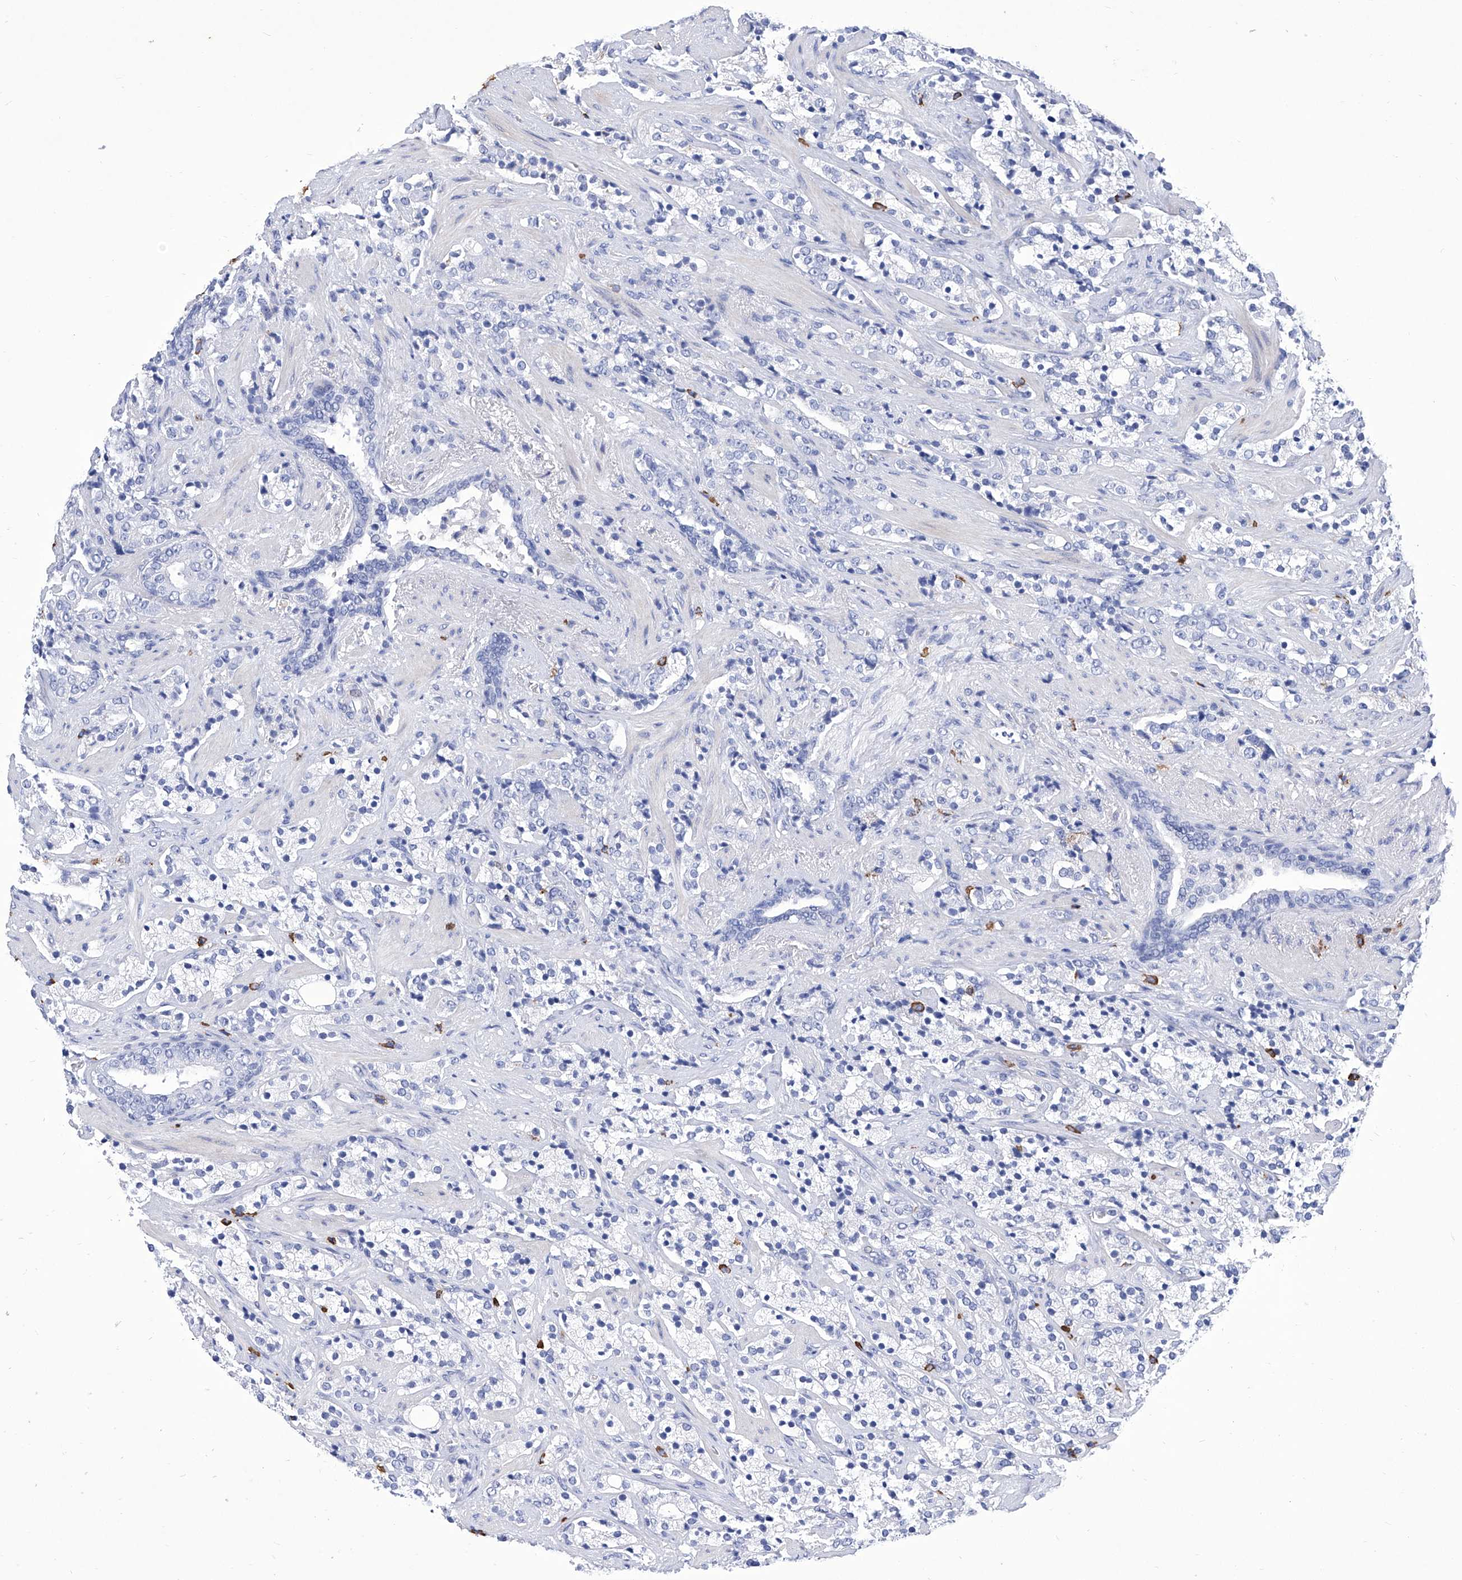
{"staining": {"intensity": "negative", "quantity": "none", "location": "none"}, "tissue": "prostate cancer", "cell_type": "Tumor cells", "image_type": "cancer", "snomed": [{"axis": "morphology", "description": "Adenocarcinoma, High grade"}, {"axis": "topography", "description": "Prostate"}], "caption": "This is an immunohistochemistry histopathology image of prostate cancer (high-grade adenocarcinoma). There is no expression in tumor cells.", "gene": "IFNL2", "patient": {"sex": "male", "age": 71}}